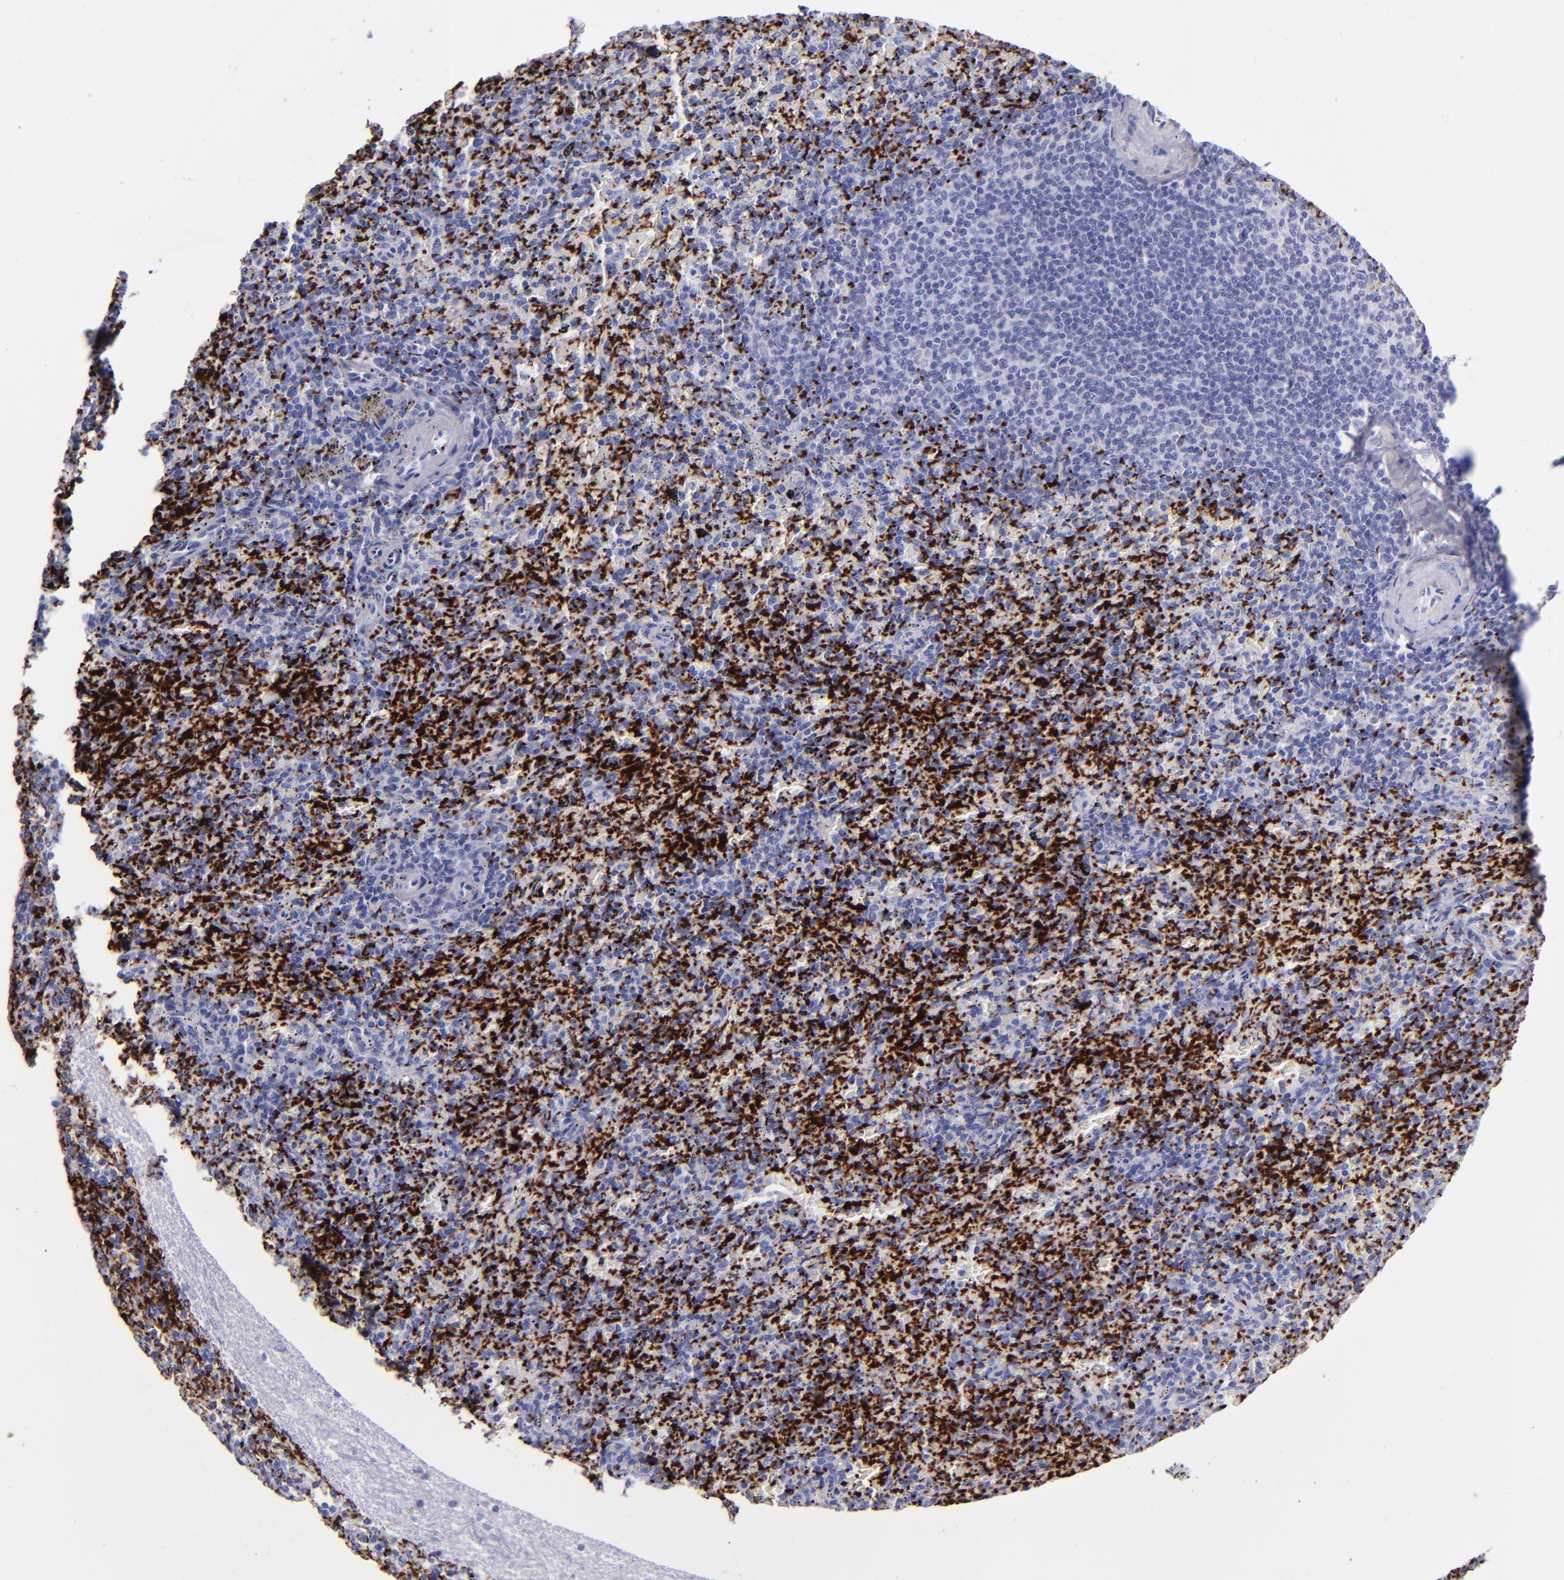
{"staining": {"intensity": "negative", "quantity": "none", "location": "none"}, "tissue": "spleen", "cell_type": "Cells in red pulp", "image_type": "normal", "snomed": [{"axis": "morphology", "description": "Normal tissue, NOS"}, {"axis": "topography", "description": "Spleen"}], "caption": "High magnification brightfield microscopy of normal spleen stained with DAB (brown) and counterstained with hematoxylin (blue): cells in red pulp show no significant staining.", "gene": "EFCAB13", "patient": {"sex": "female", "age": 43}}